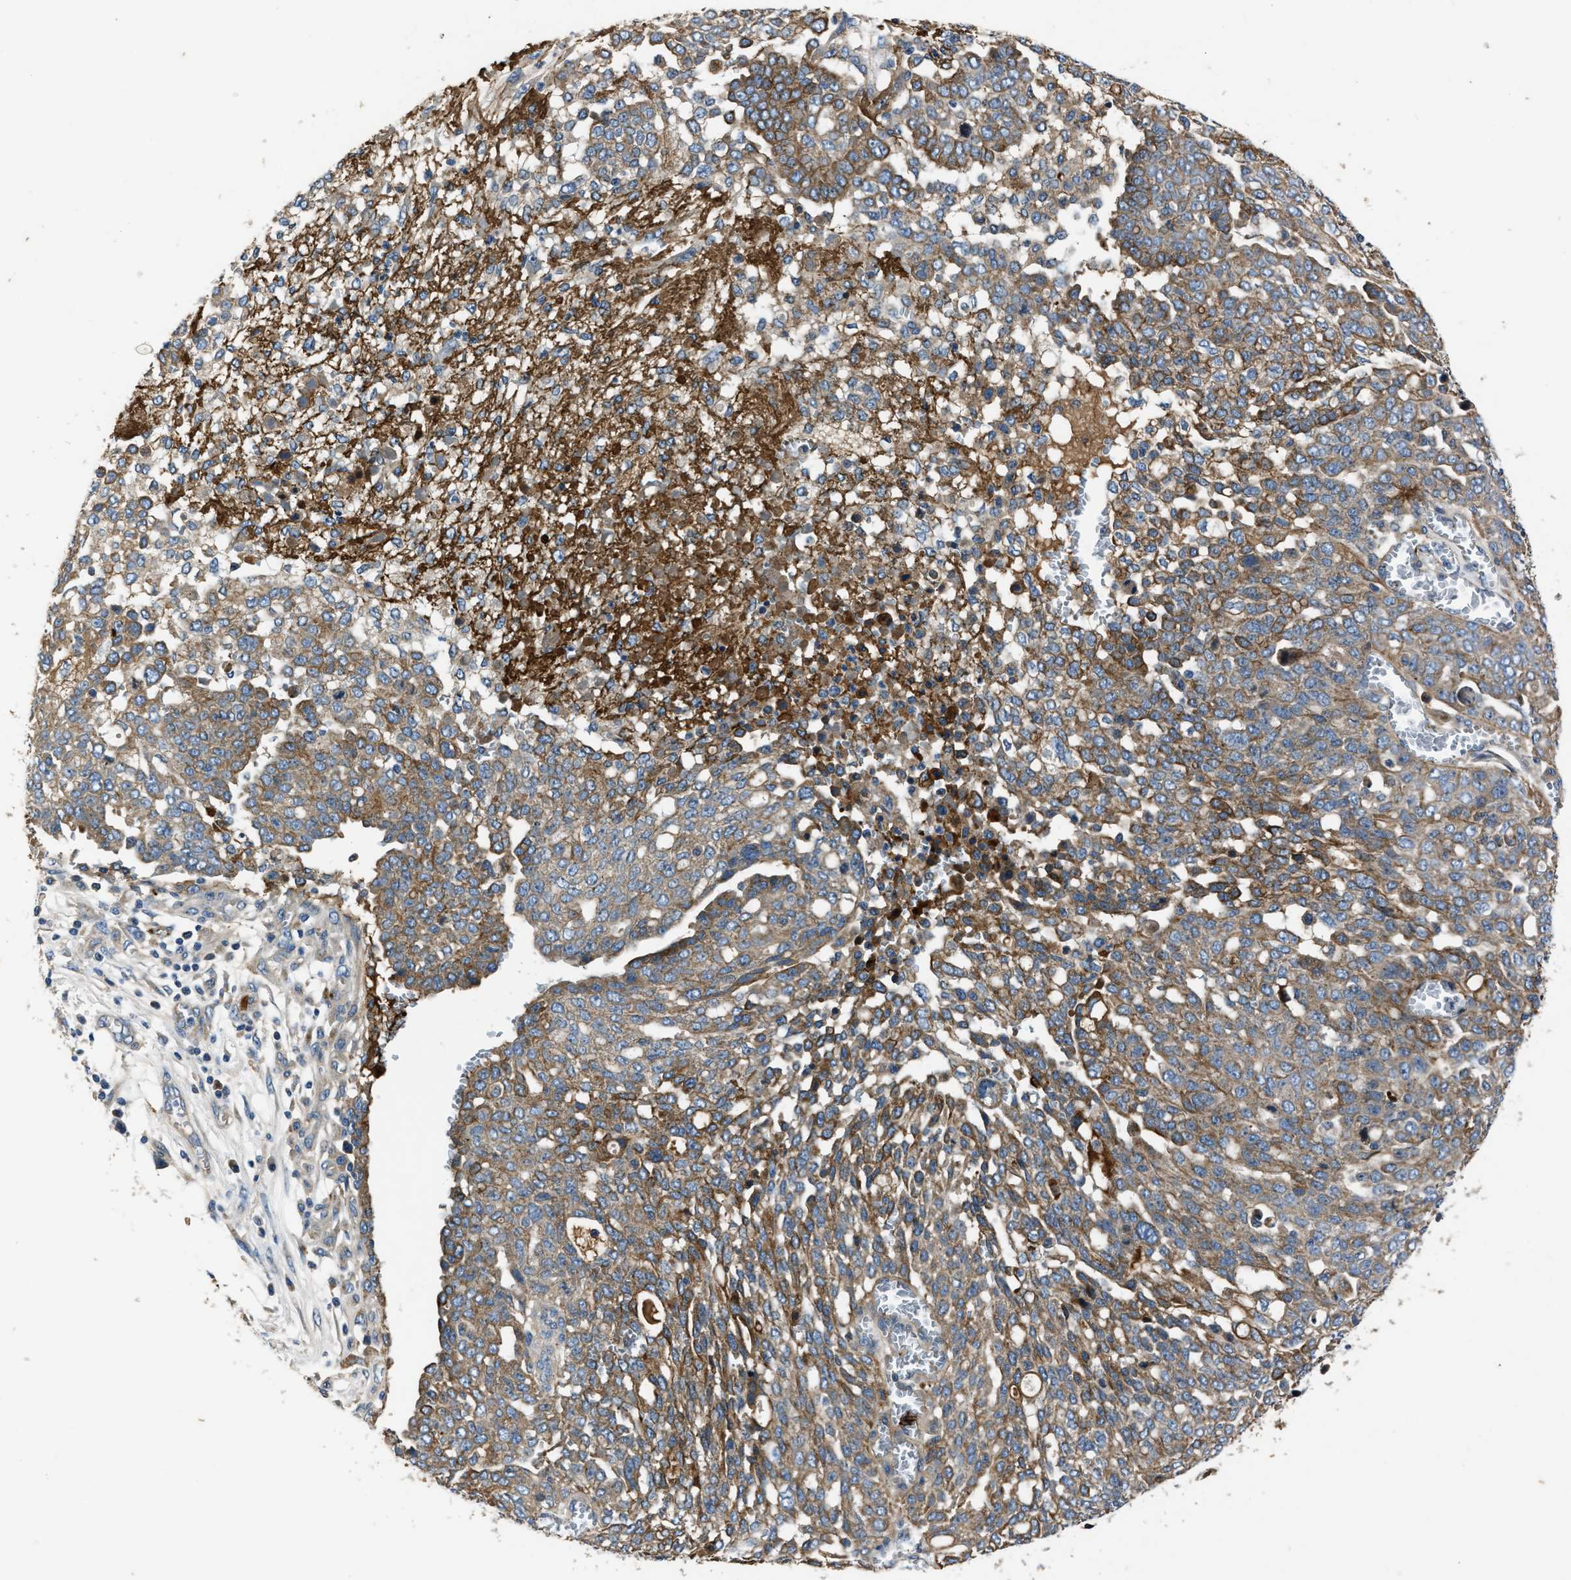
{"staining": {"intensity": "moderate", "quantity": "25%-75%", "location": "cytoplasmic/membranous"}, "tissue": "ovarian cancer", "cell_type": "Tumor cells", "image_type": "cancer", "snomed": [{"axis": "morphology", "description": "Cystadenocarcinoma, serous, NOS"}, {"axis": "topography", "description": "Soft tissue"}, {"axis": "topography", "description": "Ovary"}], "caption": "Ovarian cancer stained for a protein displays moderate cytoplasmic/membranous positivity in tumor cells.", "gene": "ERC1", "patient": {"sex": "female", "age": 57}}